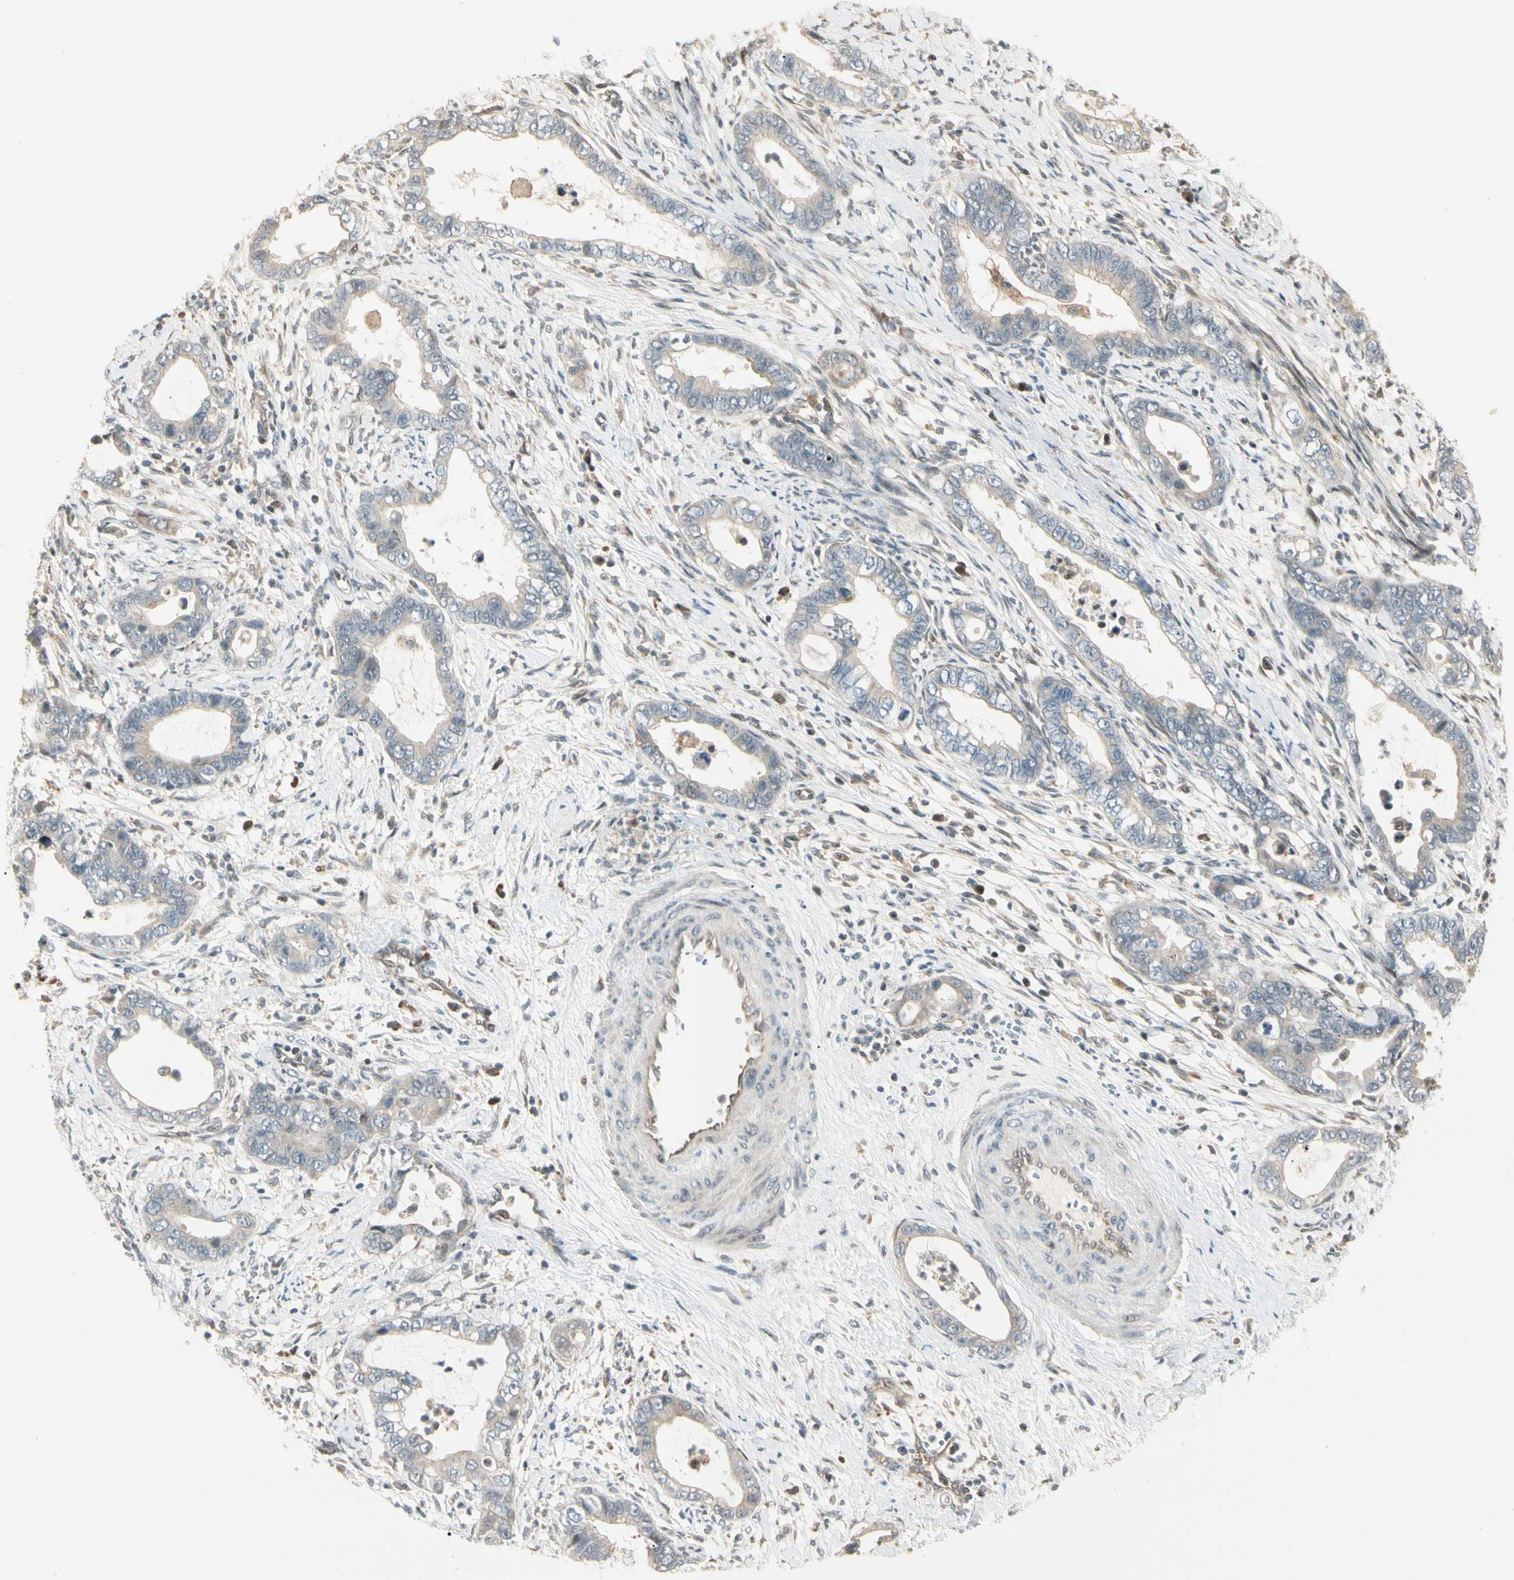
{"staining": {"intensity": "moderate", "quantity": ">75%", "location": "cytoplasmic/membranous"}, "tissue": "cervical cancer", "cell_type": "Tumor cells", "image_type": "cancer", "snomed": [{"axis": "morphology", "description": "Adenocarcinoma, NOS"}, {"axis": "topography", "description": "Cervix"}], "caption": "Cervical cancer stained with a brown dye exhibits moderate cytoplasmic/membranous positive staining in about >75% of tumor cells.", "gene": "FNDC3B", "patient": {"sex": "female", "age": 44}}